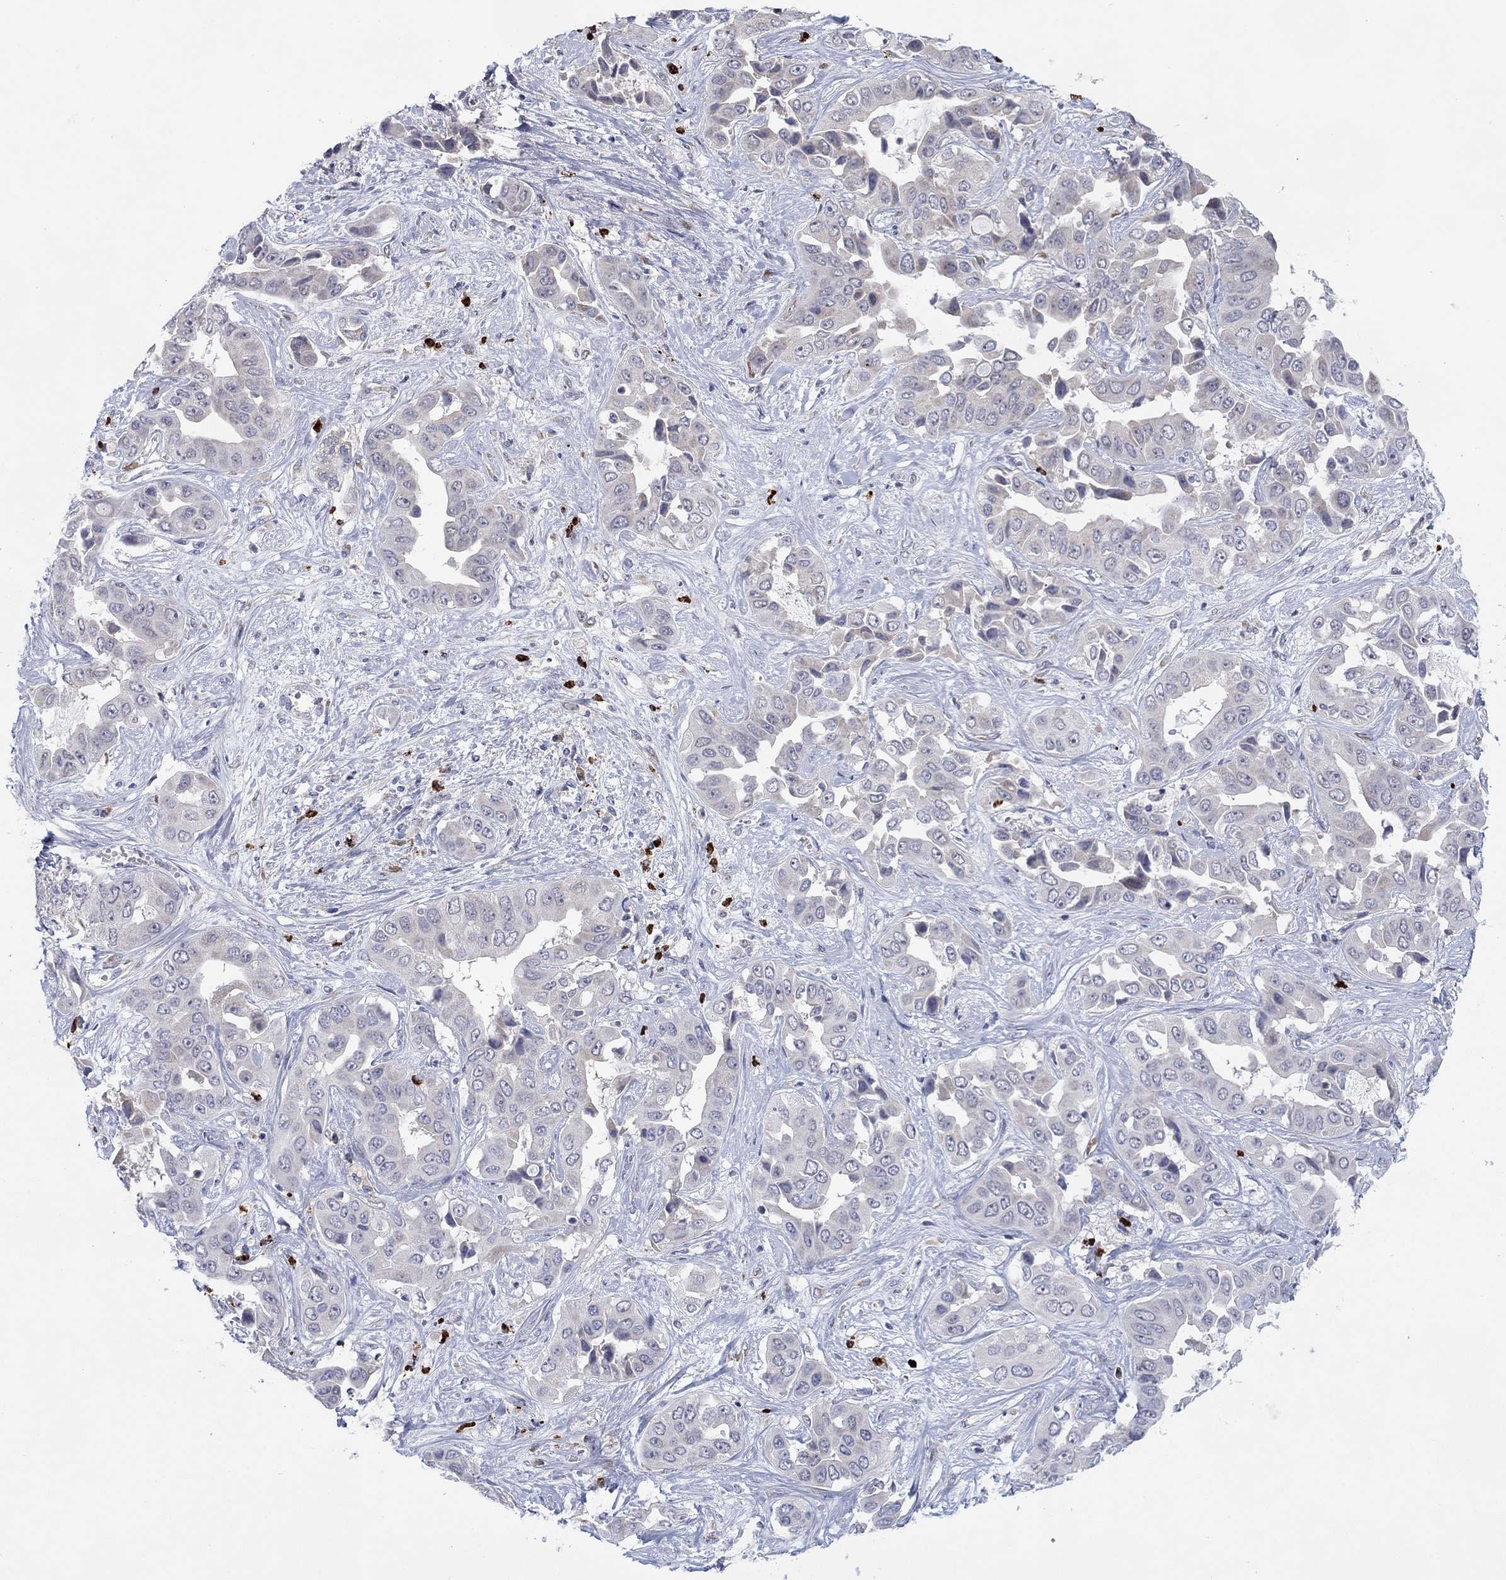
{"staining": {"intensity": "negative", "quantity": "none", "location": "none"}, "tissue": "liver cancer", "cell_type": "Tumor cells", "image_type": "cancer", "snomed": [{"axis": "morphology", "description": "Cholangiocarcinoma"}, {"axis": "topography", "description": "Liver"}], "caption": "Immunohistochemistry (IHC) photomicrograph of liver cholangiocarcinoma stained for a protein (brown), which demonstrates no staining in tumor cells.", "gene": "MTRFR", "patient": {"sex": "female", "age": 52}}